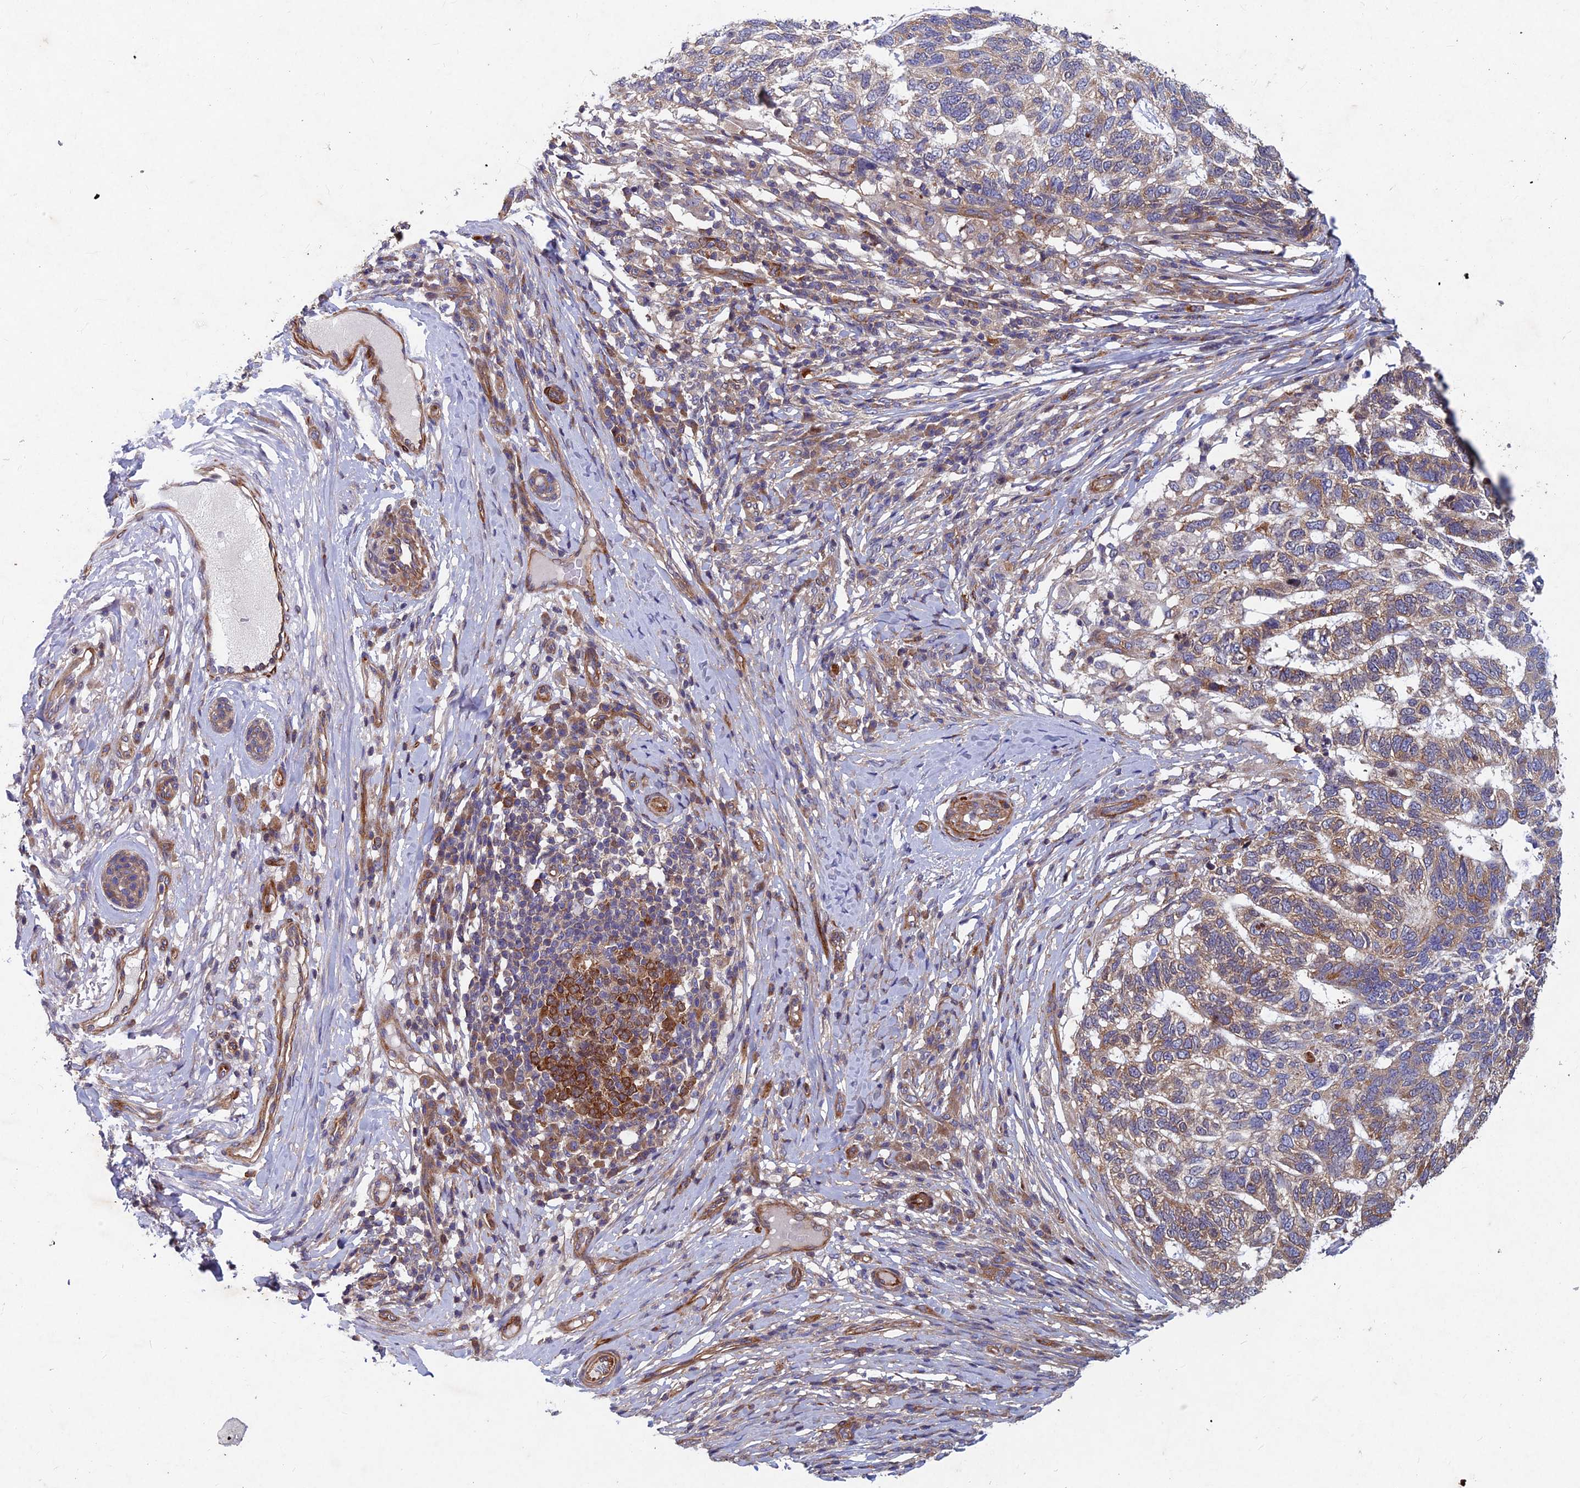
{"staining": {"intensity": "moderate", "quantity": ">75%", "location": "cytoplasmic/membranous"}, "tissue": "skin cancer", "cell_type": "Tumor cells", "image_type": "cancer", "snomed": [{"axis": "morphology", "description": "Basal cell carcinoma"}, {"axis": "topography", "description": "Skin"}], "caption": "An IHC photomicrograph of neoplastic tissue is shown. Protein staining in brown labels moderate cytoplasmic/membranous positivity in skin cancer within tumor cells.", "gene": "NCAPG", "patient": {"sex": "female", "age": 65}}